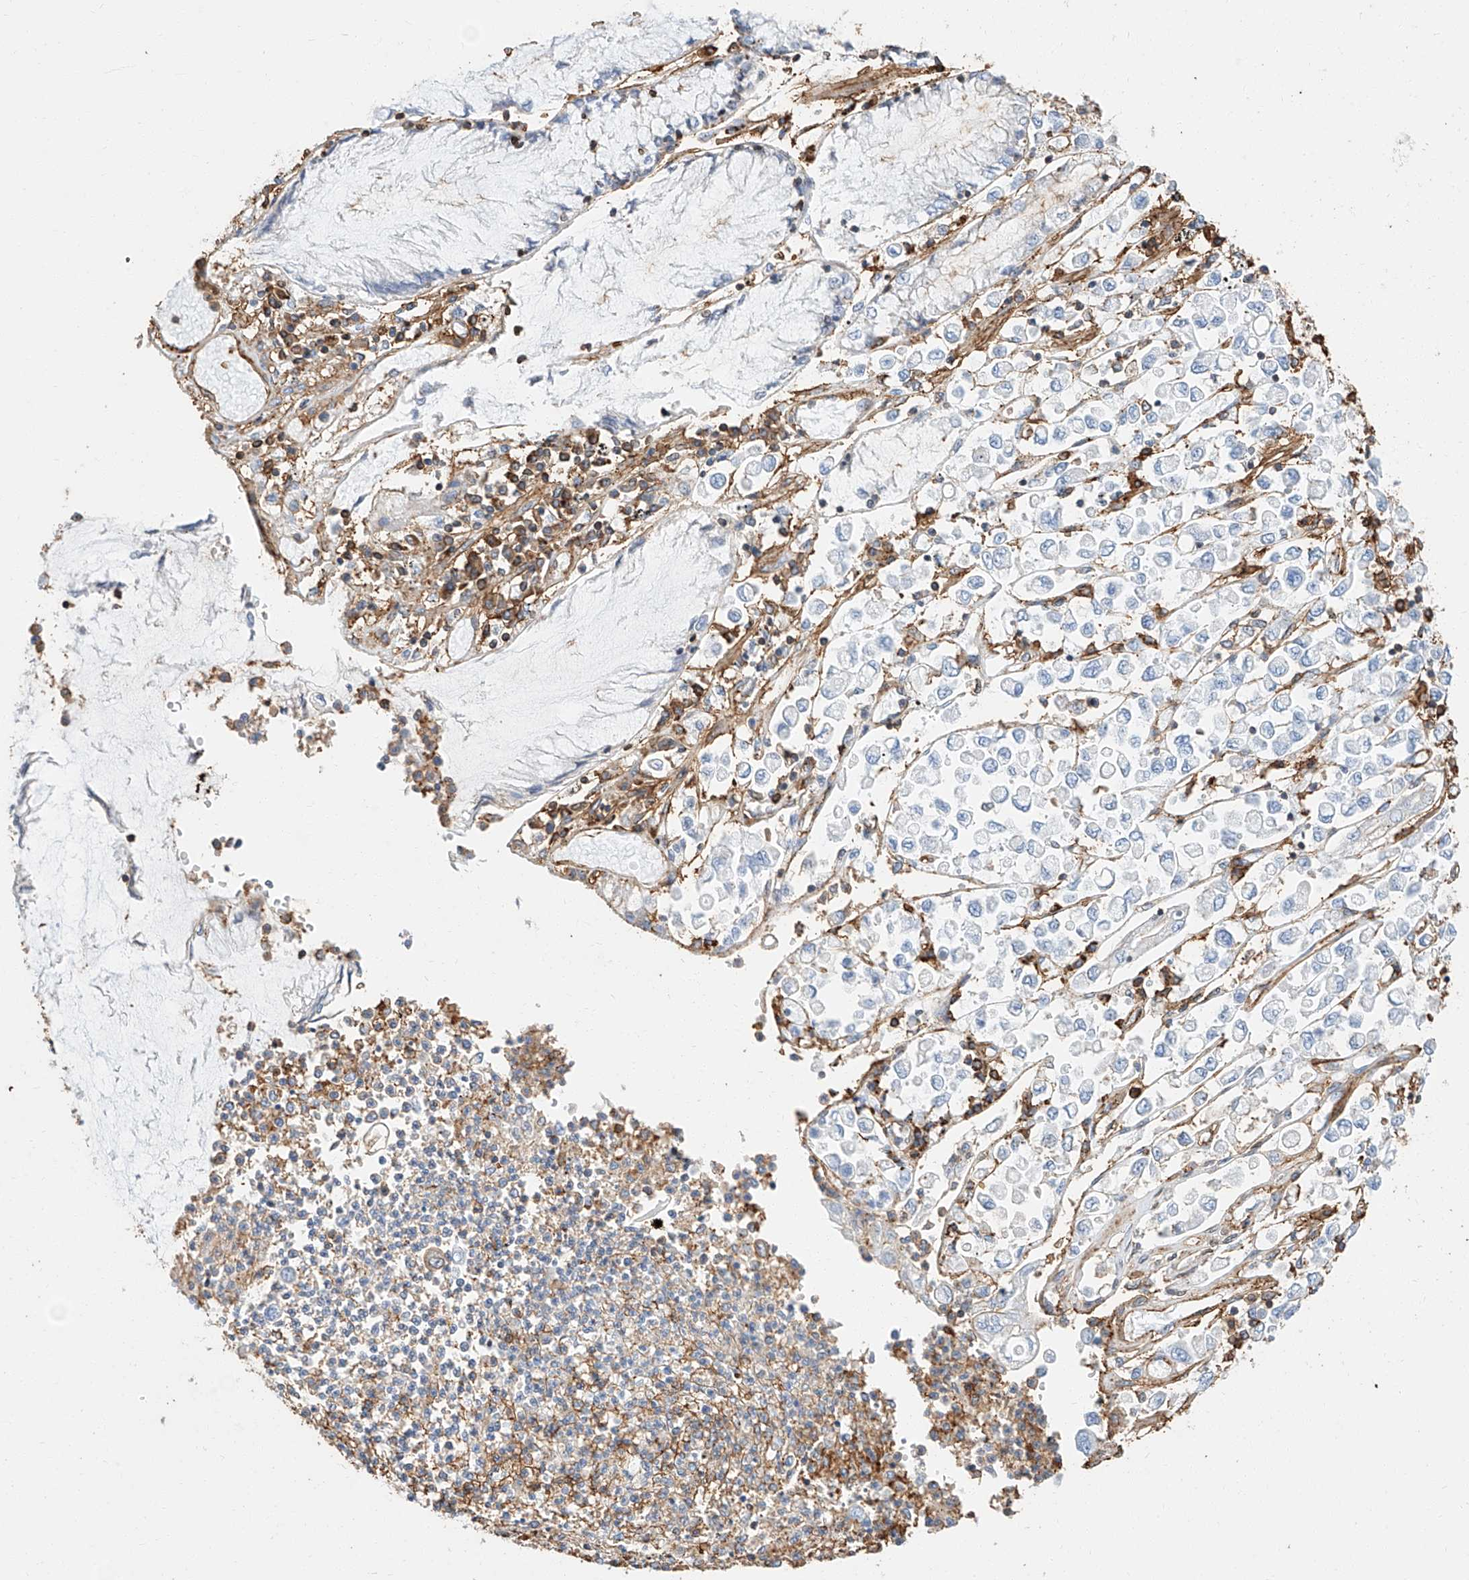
{"staining": {"intensity": "negative", "quantity": "none", "location": "none"}, "tissue": "stomach cancer", "cell_type": "Tumor cells", "image_type": "cancer", "snomed": [{"axis": "morphology", "description": "Adenocarcinoma, NOS"}, {"axis": "topography", "description": "Stomach"}], "caption": "Immunohistochemical staining of human stomach adenocarcinoma shows no significant positivity in tumor cells.", "gene": "WFS1", "patient": {"sex": "female", "age": 76}}